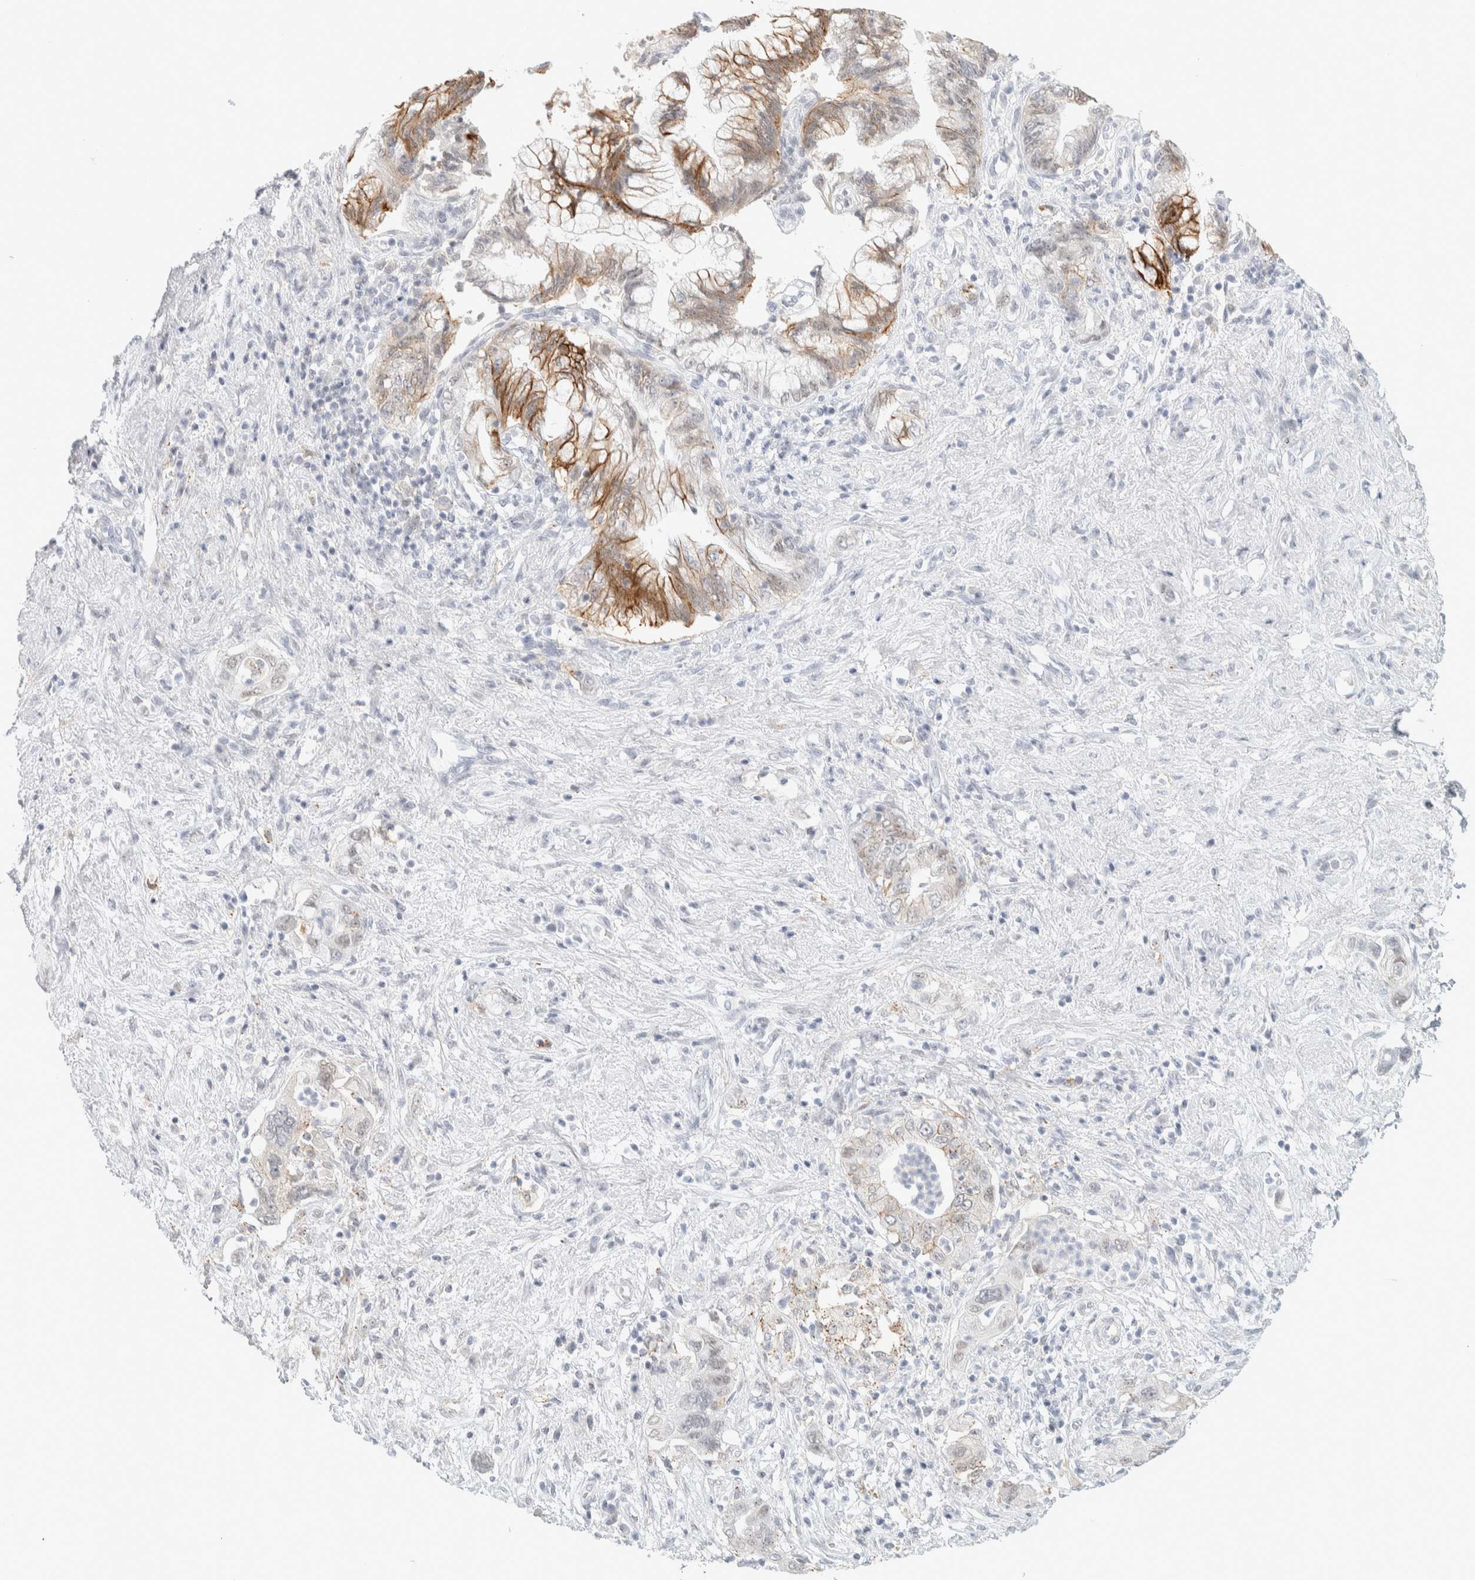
{"staining": {"intensity": "moderate", "quantity": ">75%", "location": "cytoplasmic/membranous"}, "tissue": "pancreatic cancer", "cell_type": "Tumor cells", "image_type": "cancer", "snomed": [{"axis": "morphology", "description": "Adenocarcinoma, NOS"}, {"axis": "topography", "description": "Pancreas"}], "caption": "There is medium levels of moderate cytoplasmic/membranous staining in tumor cells of pancreatic cancer (adenocarcinoma), as demonstrated by immunohistochemical staining (brown color).", "gene": "CDH17", "patient": {"sex": "female", "age": 73}}